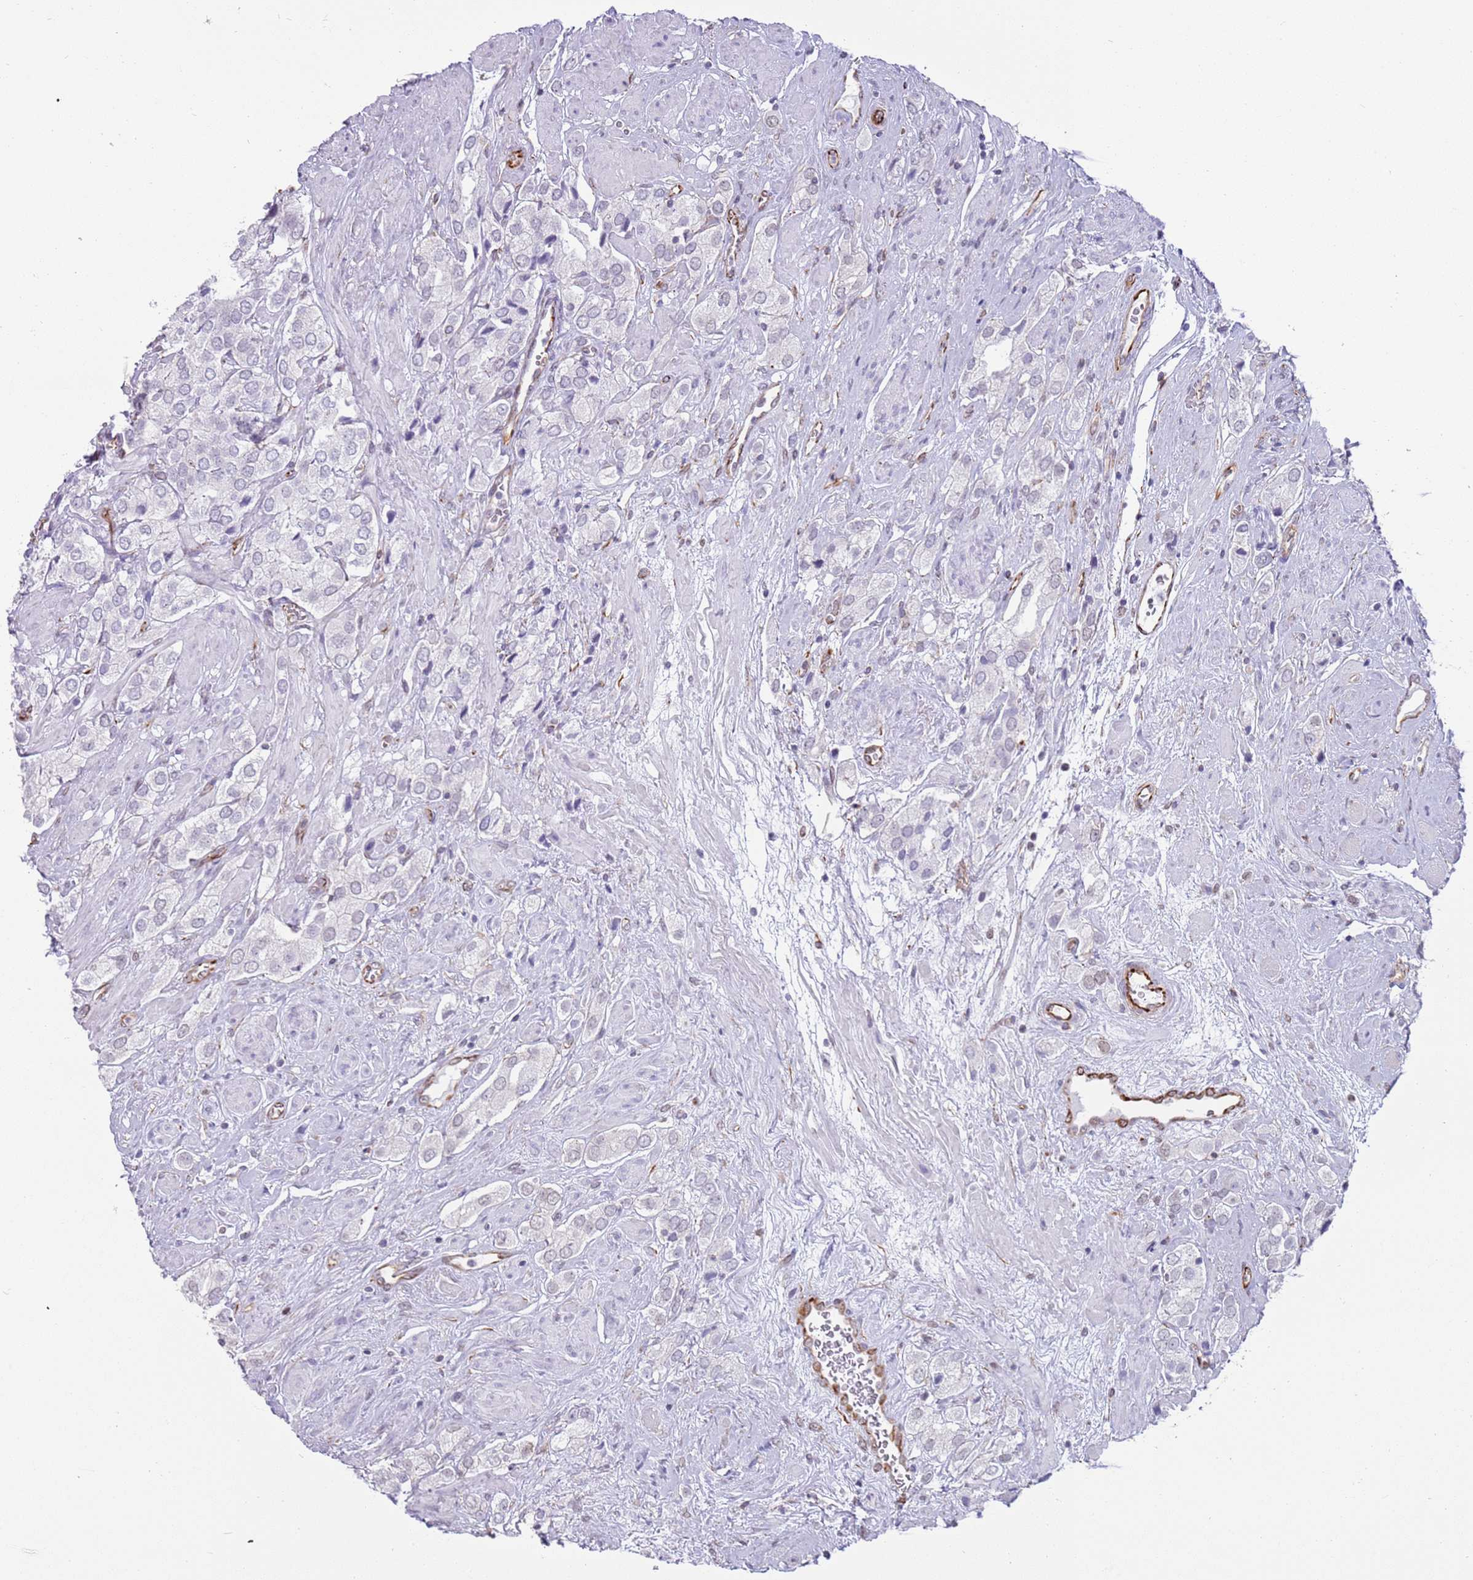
{"staining": {"intensity": "negative", "quantity": "none", "location": "none"}, "tissue": "prostate cancer", "cell_type": "Tumor cells", "image_type": "cancer", "snomed": [{"axis": "morphology", "description": "Adenocarcinoma, High grade"}, {"axis": "topography", "description": "Prostate and seminal vesicle, NOS"}], "caption": "IHC of prostate cancer displays no positivity in tumor cells. The staining is performed using DAB (3,3'-diaminobenzidine) brown chromogen with nuclei counter-stained in using hematoxylin.", "gene": "NBPF3", "patient": {"sex": "male", "age": 64}}